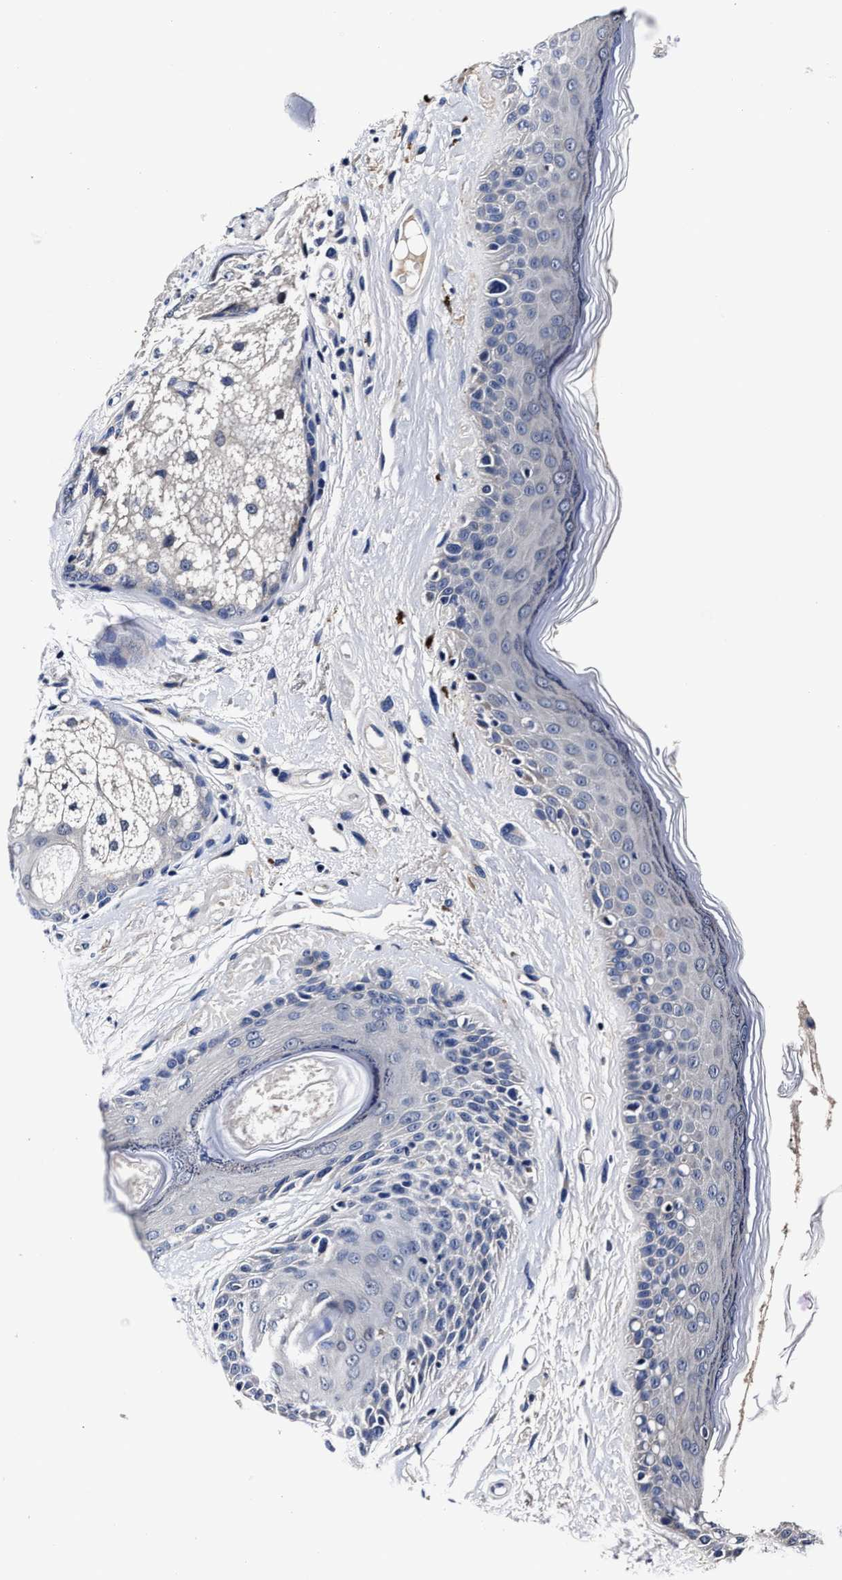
{"staining": {"intensity": "moderate", "quantity": "25%-75%", "location": "cytoplasmic/membranous"}, "tissue": "oral mucosa", "cell_type": "Squamous epithelial cells", "image_type": "normal", "snomed": [{"axis": "morphology", "description": "Normal tissue, NOS"}, {"axis": "topography", "description": "Skin"}, {"axis": "topography", "description": "Oral tissue"}], "caption": "Oral mucosa stained with a brown dye shows moderate cytoplasmic/membranous positive positivity in about 25%-75% of squamous epithelial cells.", "gene": "OLFML2A", "patient": {"sex": "male", "age": 84}}